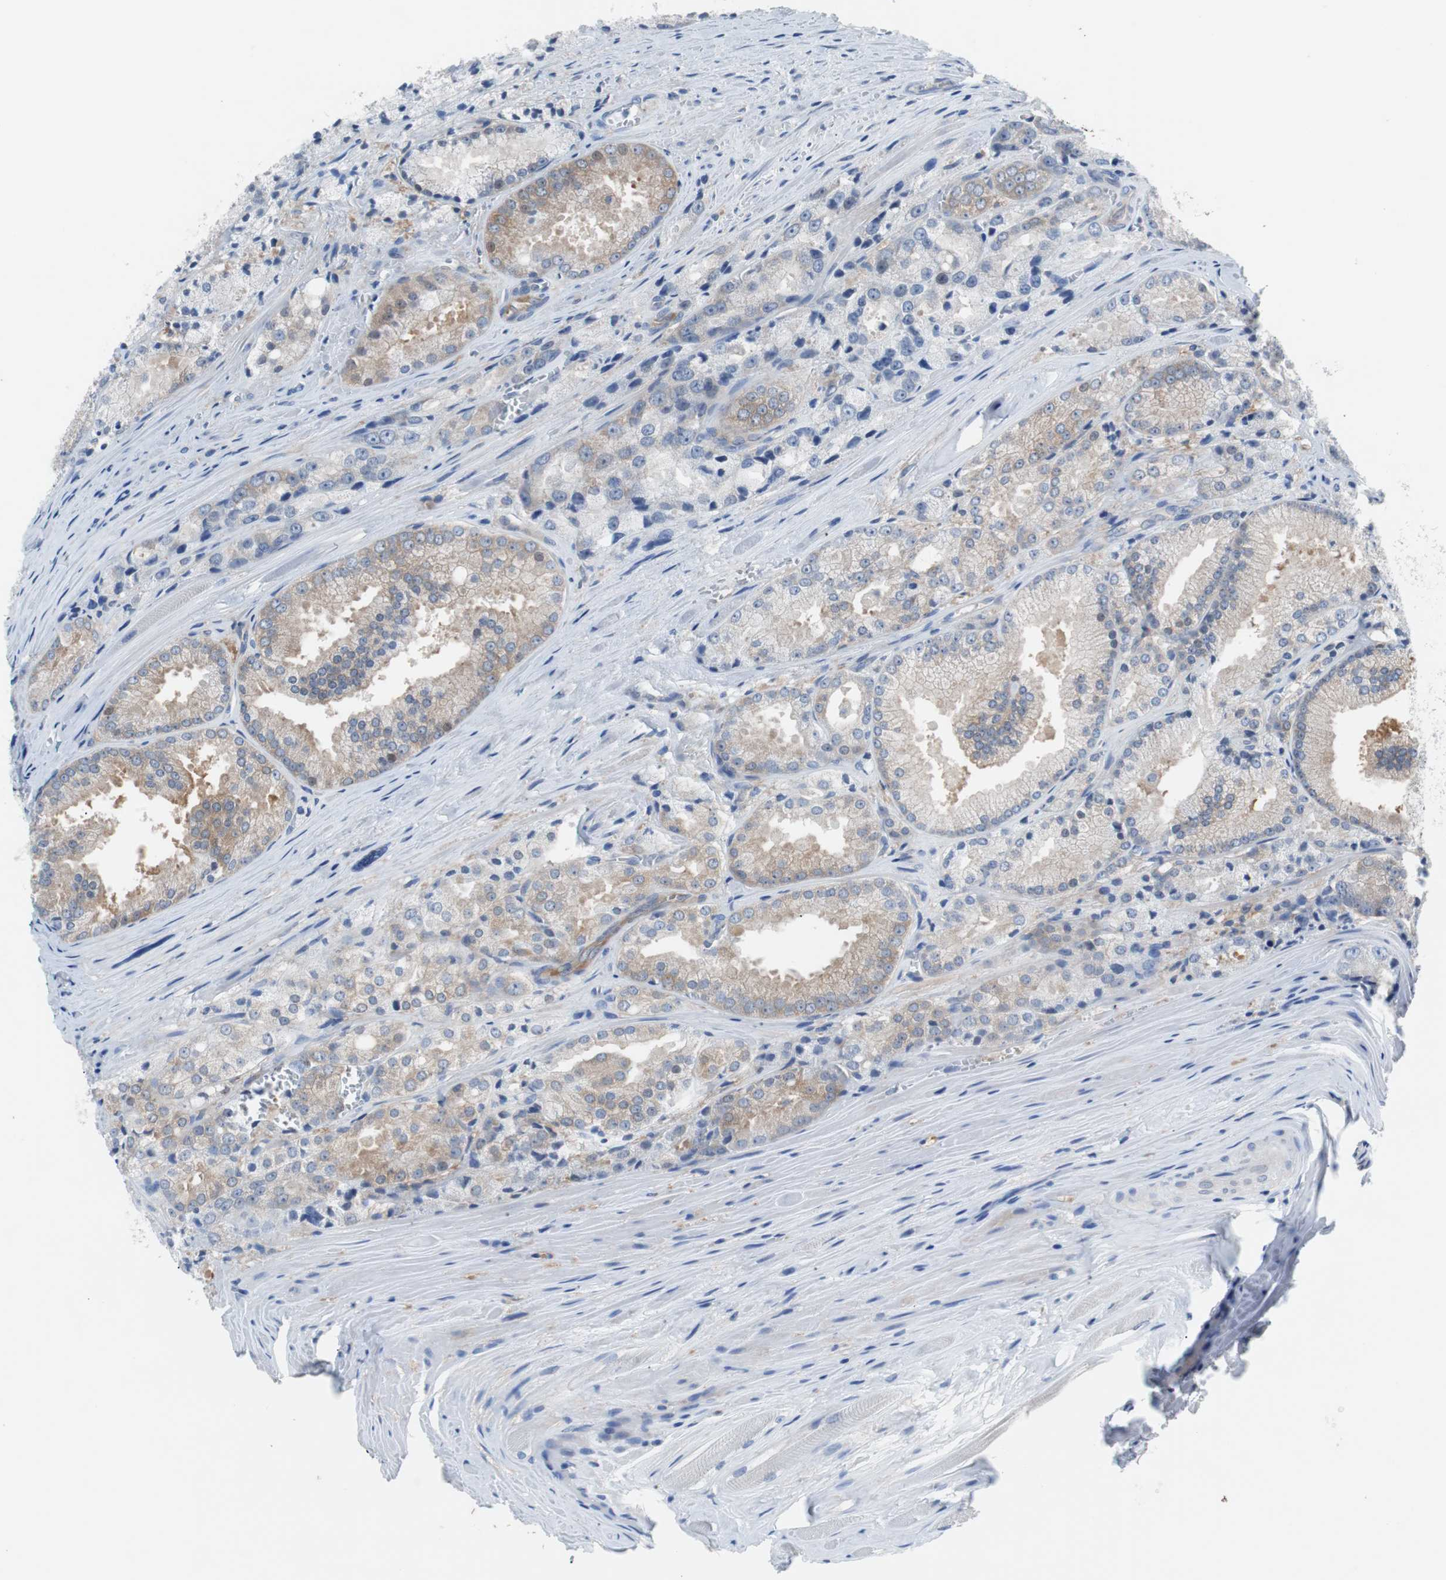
{"staining": {"intensity": "weak", "quantity": "25%-75%", "location": "cytoplasmic/membranous"}, "tissue": "prostate cancer", "cell_type": "Tumor cells", "image_type": "cancer", "snomed": [{"axis": "morphology", "description": "Adenocarcinoma, Low grade"}, {"axis": "topography", "description": "Prostate"}], "caption": "A brown stain highlights weak cytoplasmic/membranous staining of a protein in prostate cancer (low-grade adenocarcinoma) tumor cells.", "gene": "EEF2K", "patient": {"sex": "male", "age": 64}}